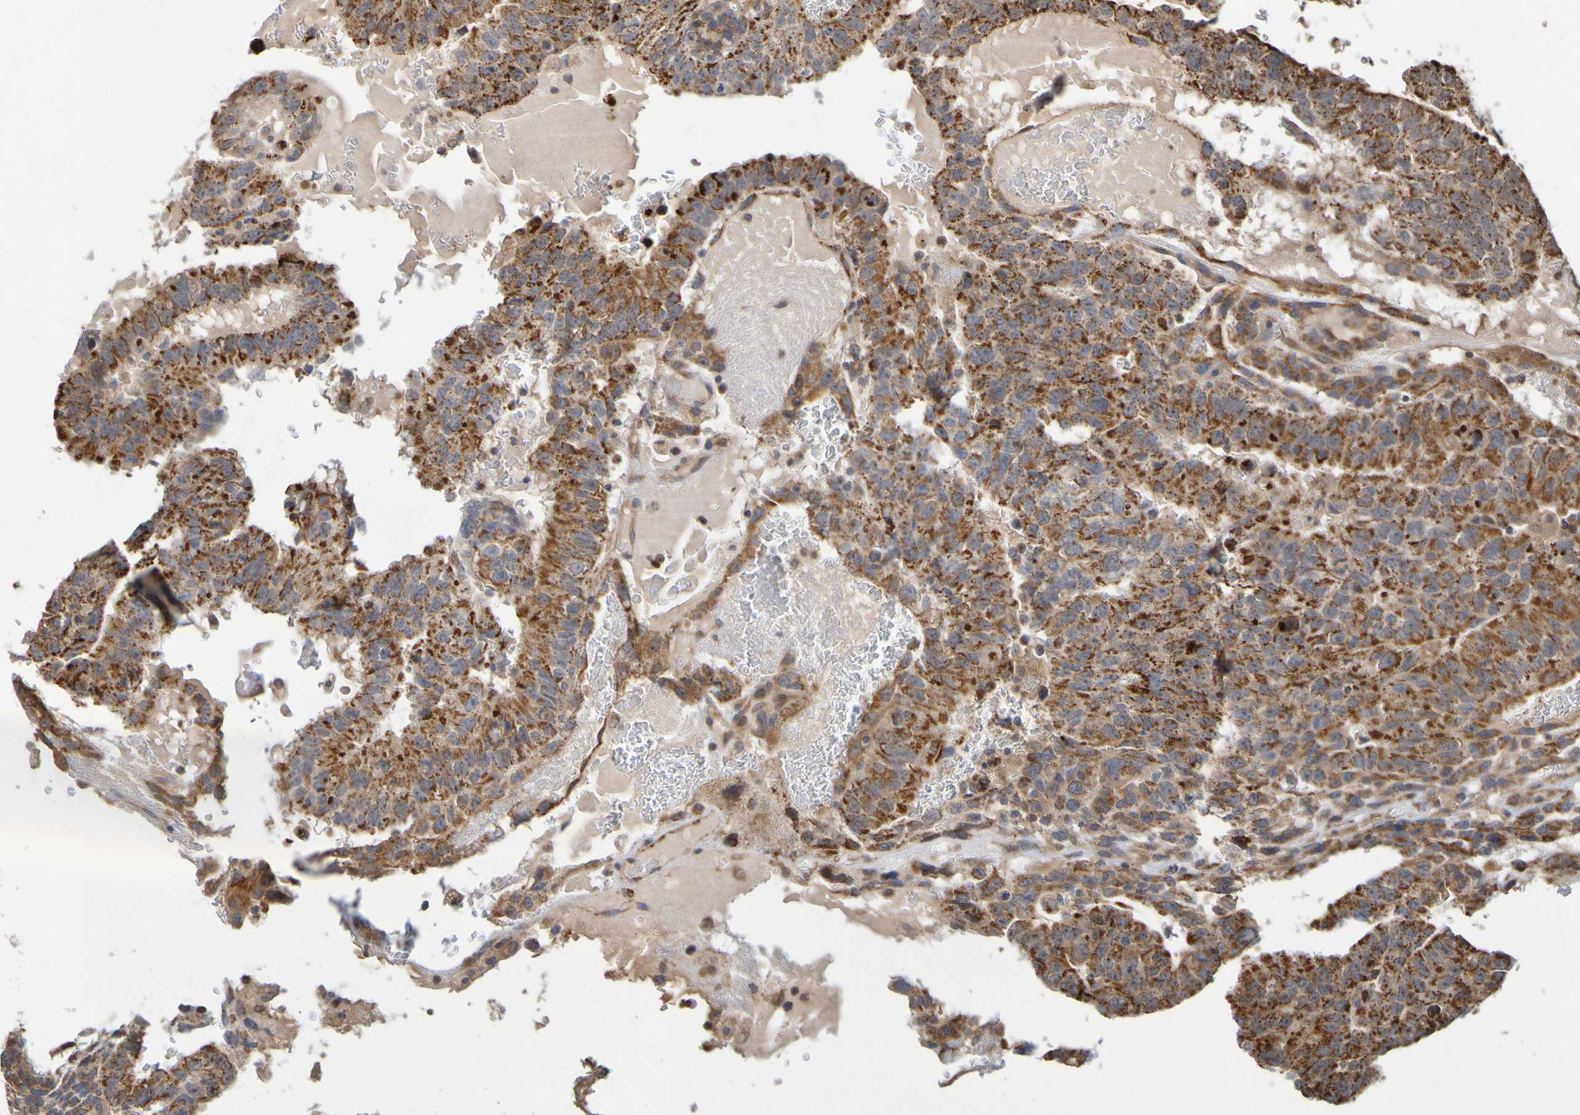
{"staining": {"intensity": "strong", "quantity": ">75%", "location": "cytoplasmic/membranous"}, "tissue": "testis cancer", "cell_type": "Tumor cells", "image_type": "cancer", "snomed": [{"axis": "morphology", "description": "Seminoma, NOS"}, {"axis": "morphology", "description": "Carcinoma, Embryonal, NOS"}, {"axis": "topography", "description": "Testis"}], "caption": "Immunohistochemical staining of human embryonal carcinoma (testis) exhibits strong cytoplasmic/membranous protein expression in approximately >75% of tumor cells.", "gene": "TMBIM1", "patient": {"sex": "male", "age": 52}}